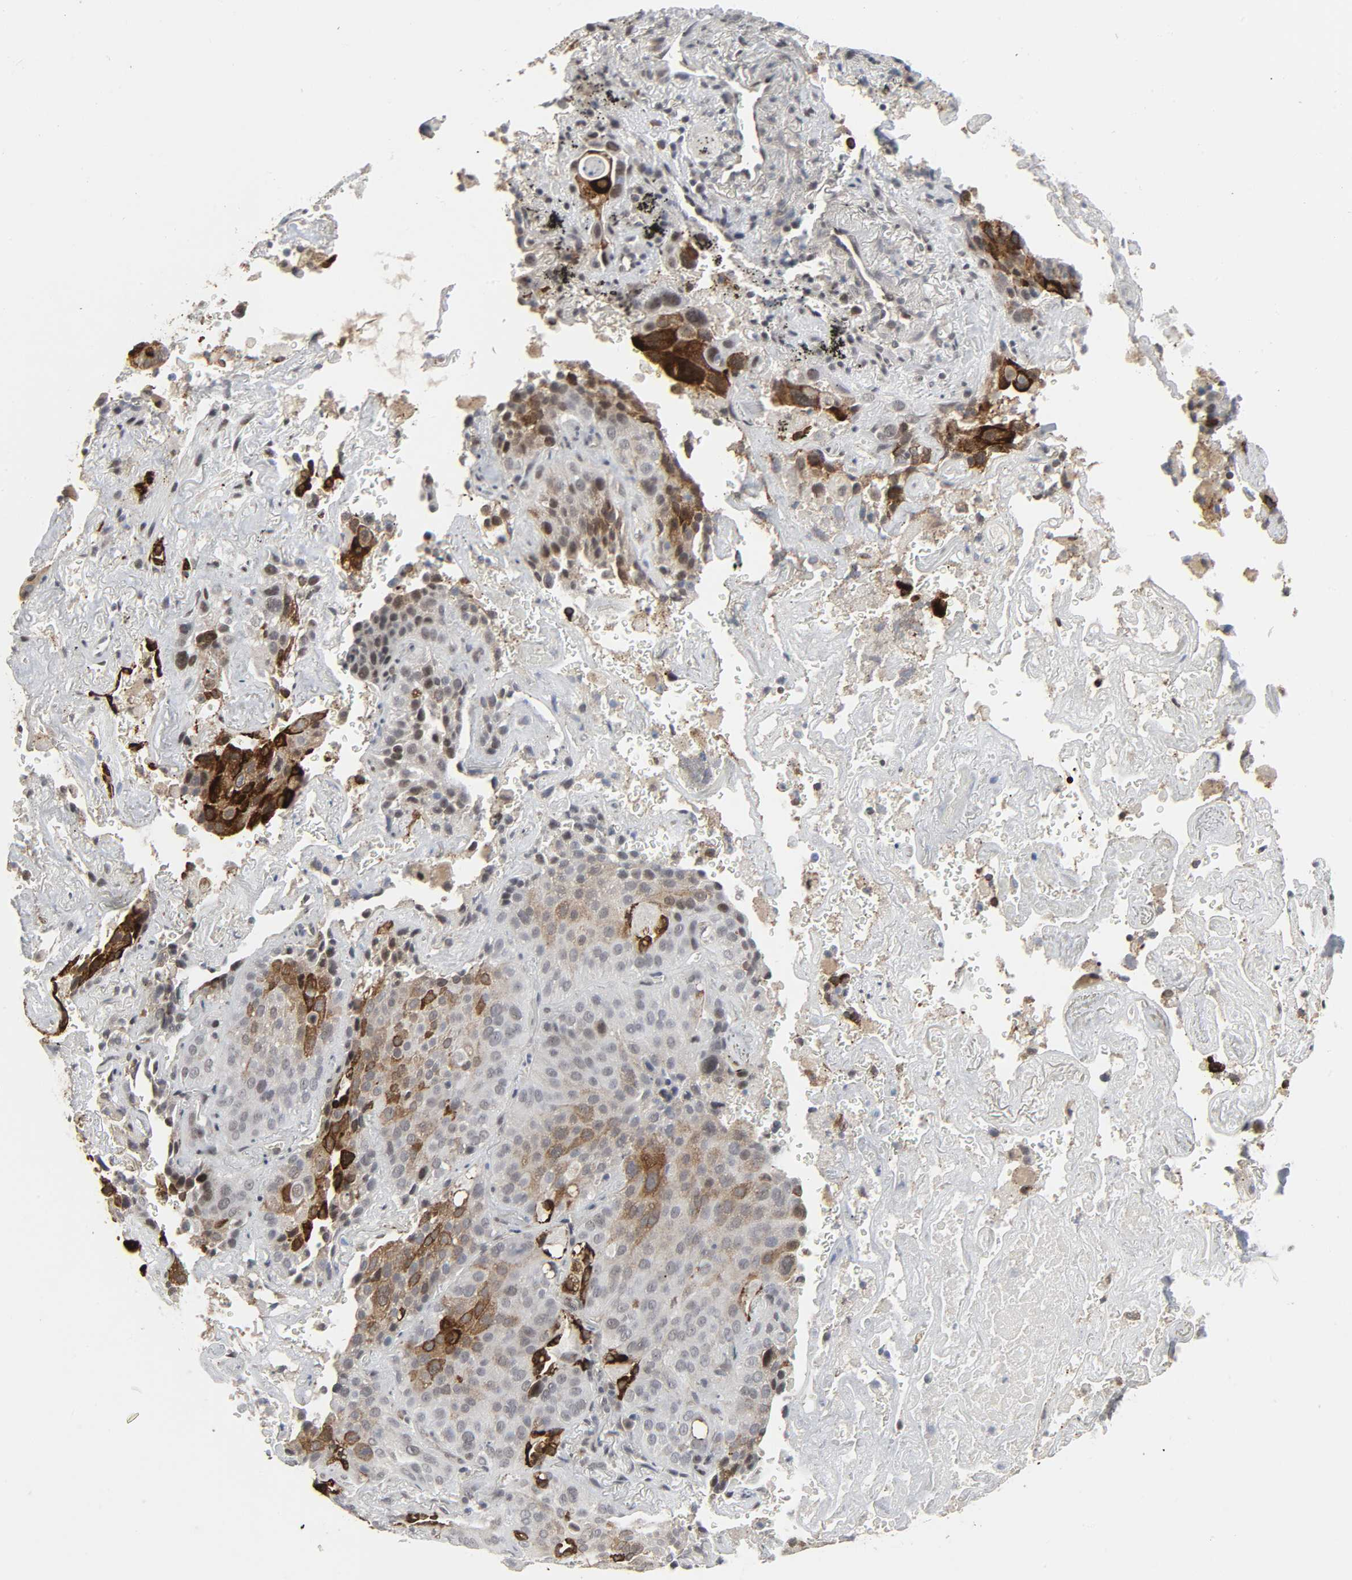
{"staining": {"intensity": "strong", "quantity": "<25%", "location": "cytoplasmic/membranous"}, "tissue": "lung cancer", "cell_type": "Tumor cells", "image_type": "cancer", "snomed": [{"axis": "morphology", "description": "Squamous cell carcinoma, NOS"}, {"axis": "topography", "description": "Lung"}], "caption": "High-magnification brightfield microscopy of squamous cell carcinoma (lung) stained with DAB (3,3'-diaminobenzidine) (brown) and counterstained with hematoxylin (blue). tumor cells exhibit strong cytoplasmic/membranous expression is appreciated in approximately<25% of cells.", "gene": "MUC1", "patient": {"sex": "male", "age": 54}}